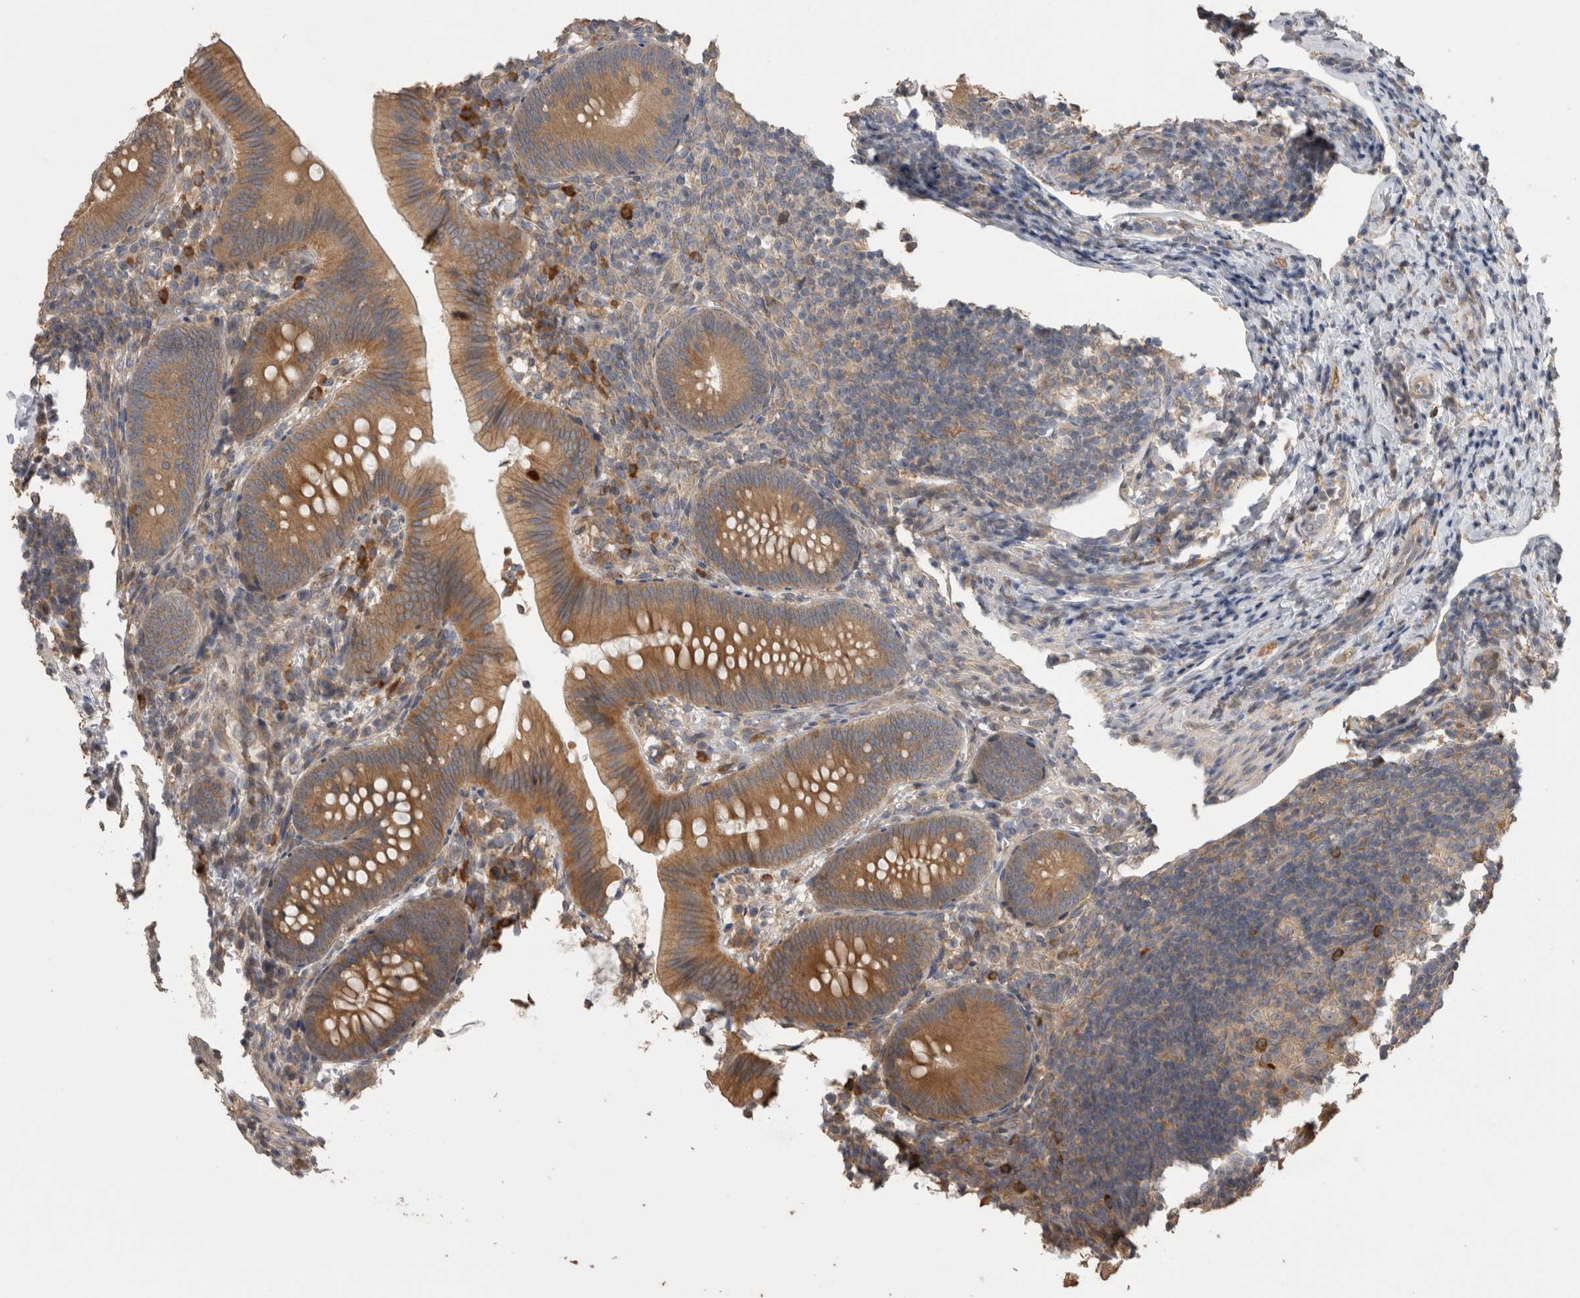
{"staining": {"intensity": "moderate", "quantity": ">75%", "location": "cytoplasmic/membranous"}, "tissue": "appendix", "cell_type": "Glandular cells", "image_type": "normal", "snomed": [{"axis": "morphology", "description": "Normal tissue, NOS"}, {"axis": "topography", "description": "Appendix"}], "caption": "This micrograph shows immunohistochemistry (IHC) staining of benign appendix, with medium moderate cytoplasmic/membranous positivity in approximately >75% of glandular cells.", "gene": "TBCE", "patient": {"sex": "male", "age": 1}}